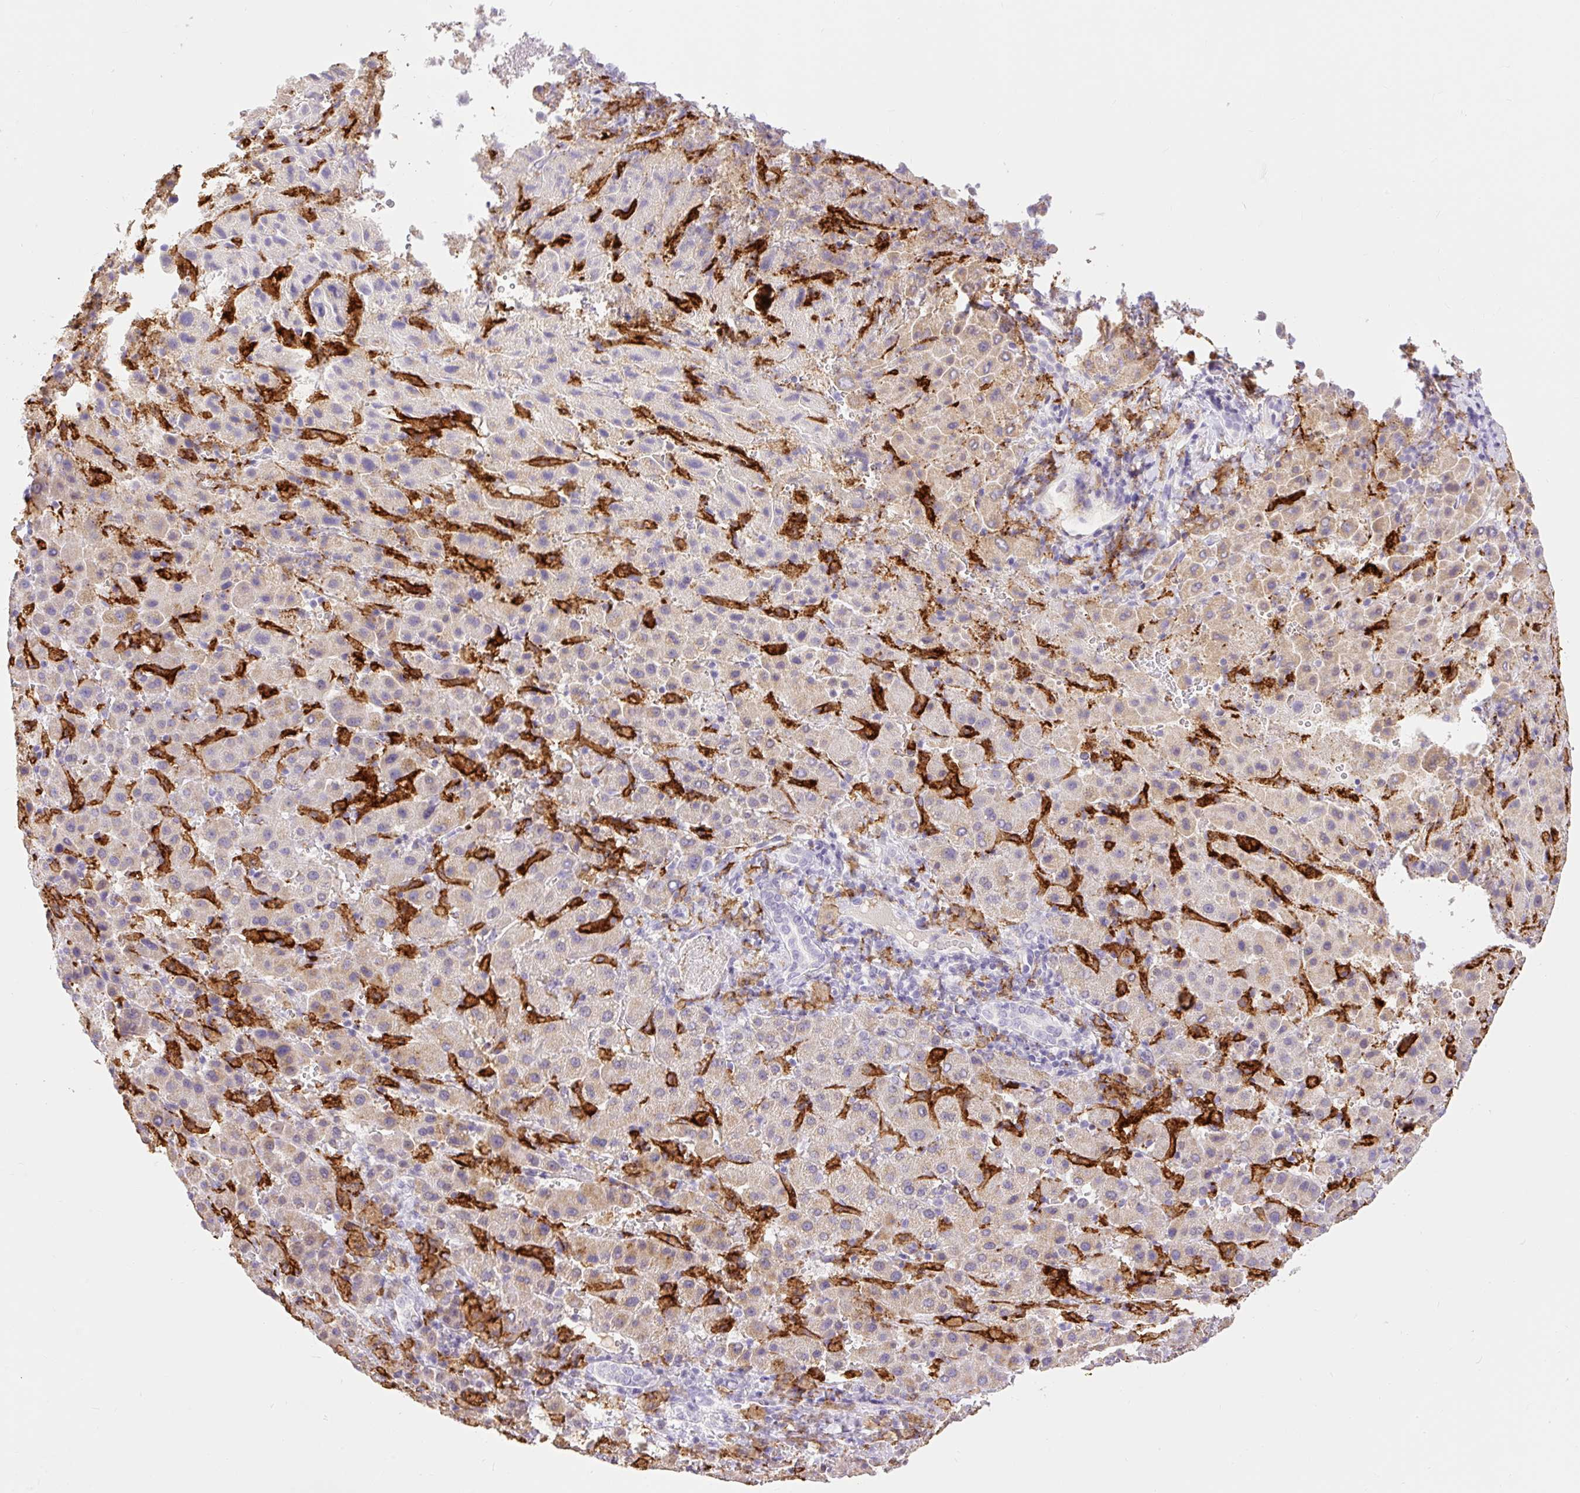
{"staining": {"intensity": "weak", "quantity": ">75%", "location": "cytoplasmic/membranous"}, "tissue": "liver cancer", "cell_type": "Tumor cells", "image_type": "cancer", "snomed": [{"axis": "morphology", "description": "Carcinoma, Hepatocellular, NOS"}, {"axis": "topography", "description": "Liver"}], "caption": "A micrograph showing weak cytoplasmic/membranous expression in approximately >75% of tumor cells in liver cancer (hepatocellular carcinoma), as visualized by brown immunohistochemical staining.", "gene": "SIGLEC1", "patient": {"sex": "female", "age": 58}}